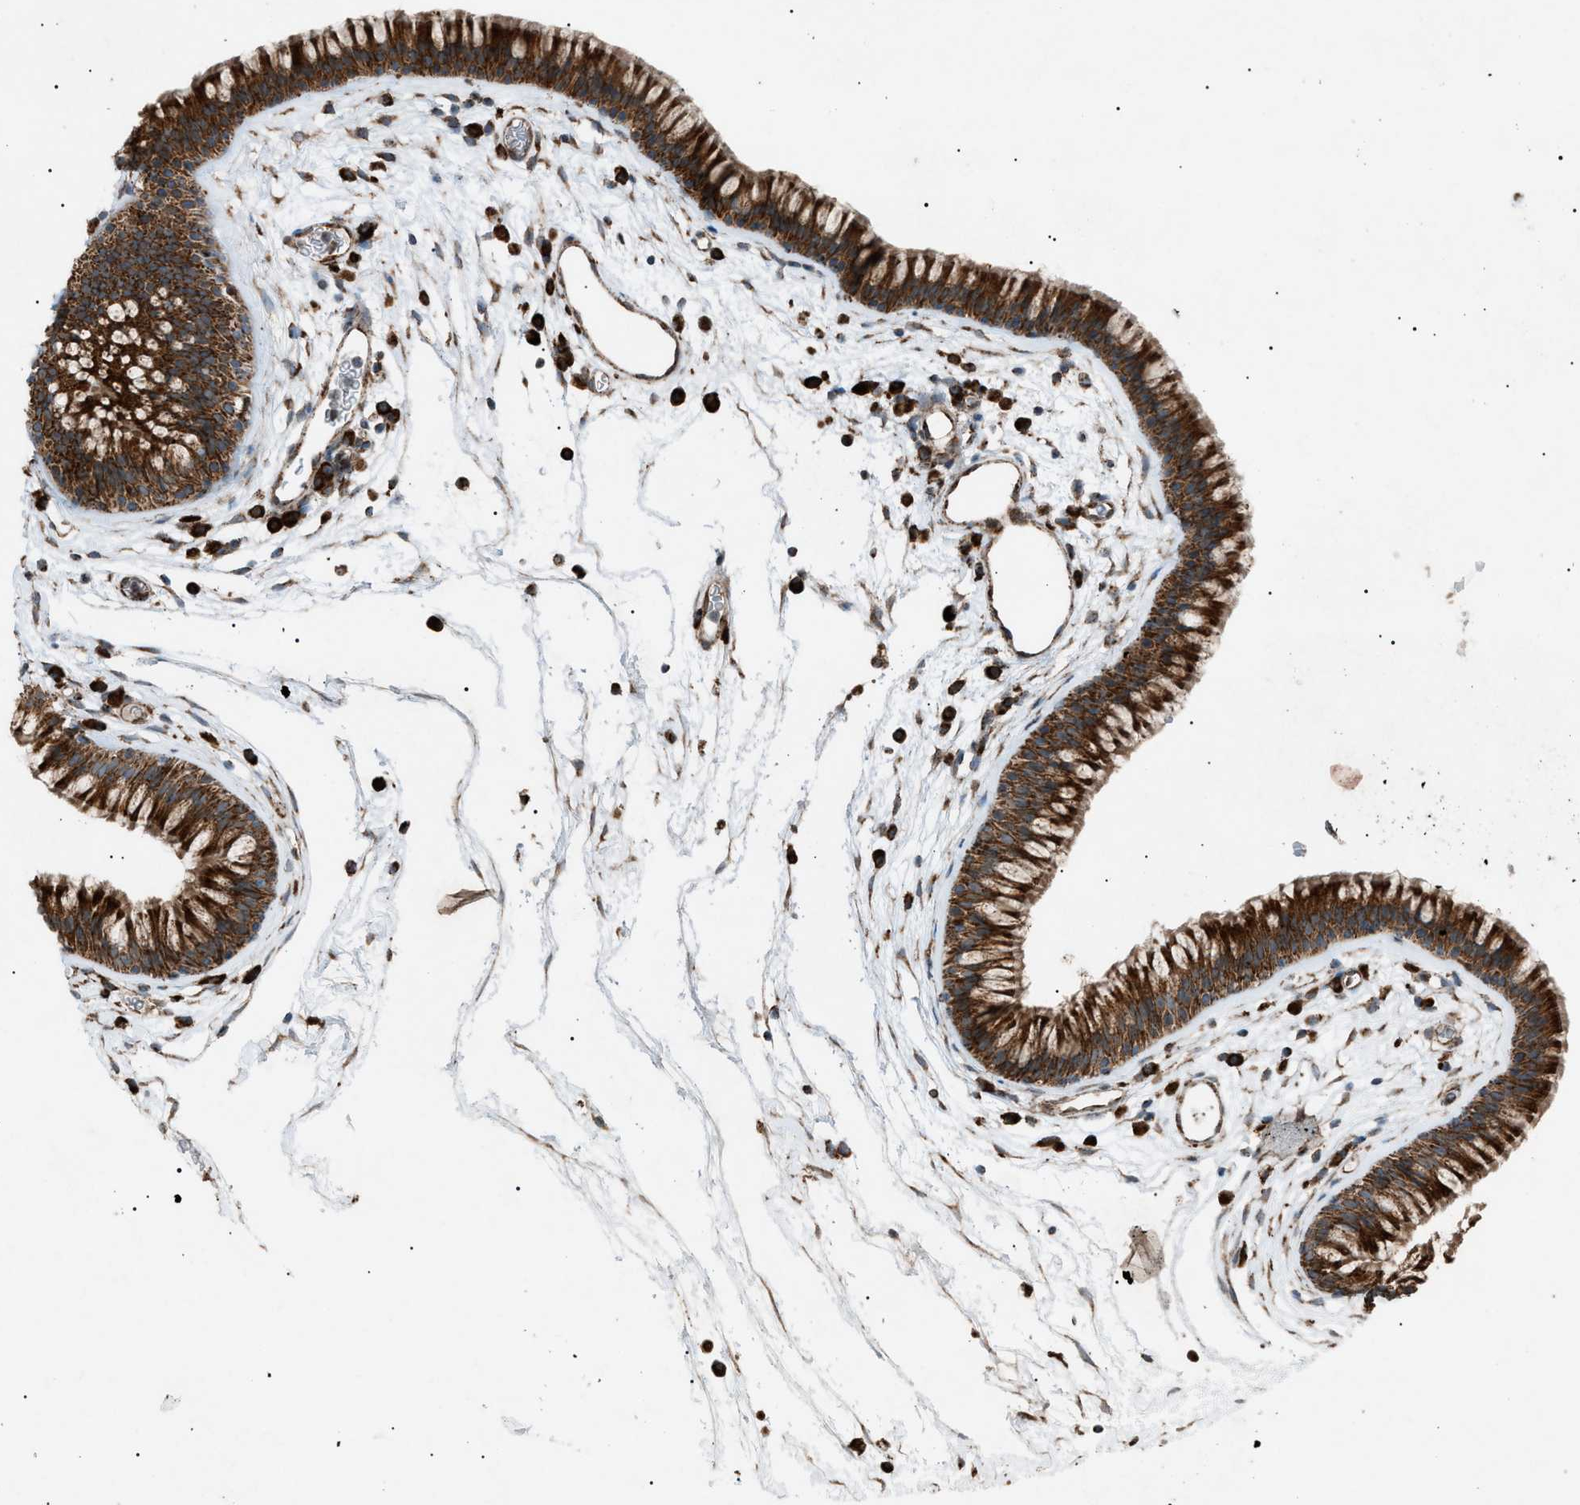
{"staining": {"intensity": "strong", "quantity": ">75%", "location": "cytoplasmic/membranous"}, "tissue": "nasopharynx", "cell_type": "Respiratory epithelial cells", "image_type": "normal", "snomed": [{"axis": "morphology", "description": "Normal tissue, NOS"}, {"axis": "morphology", "description": "Inflammation, NOS"}, {"axis": "topography", "description": "Nasopharynx"}], "caption": "Immunohistochemical staining of unremarkable human nasopharynx reveals high levels of strong cytoplasmic/membranous expression in approximately >75% of respiratory epithelial cells.", "gene": "C1GALT1C1", "patient": {"sex": "male", "age": 48}}